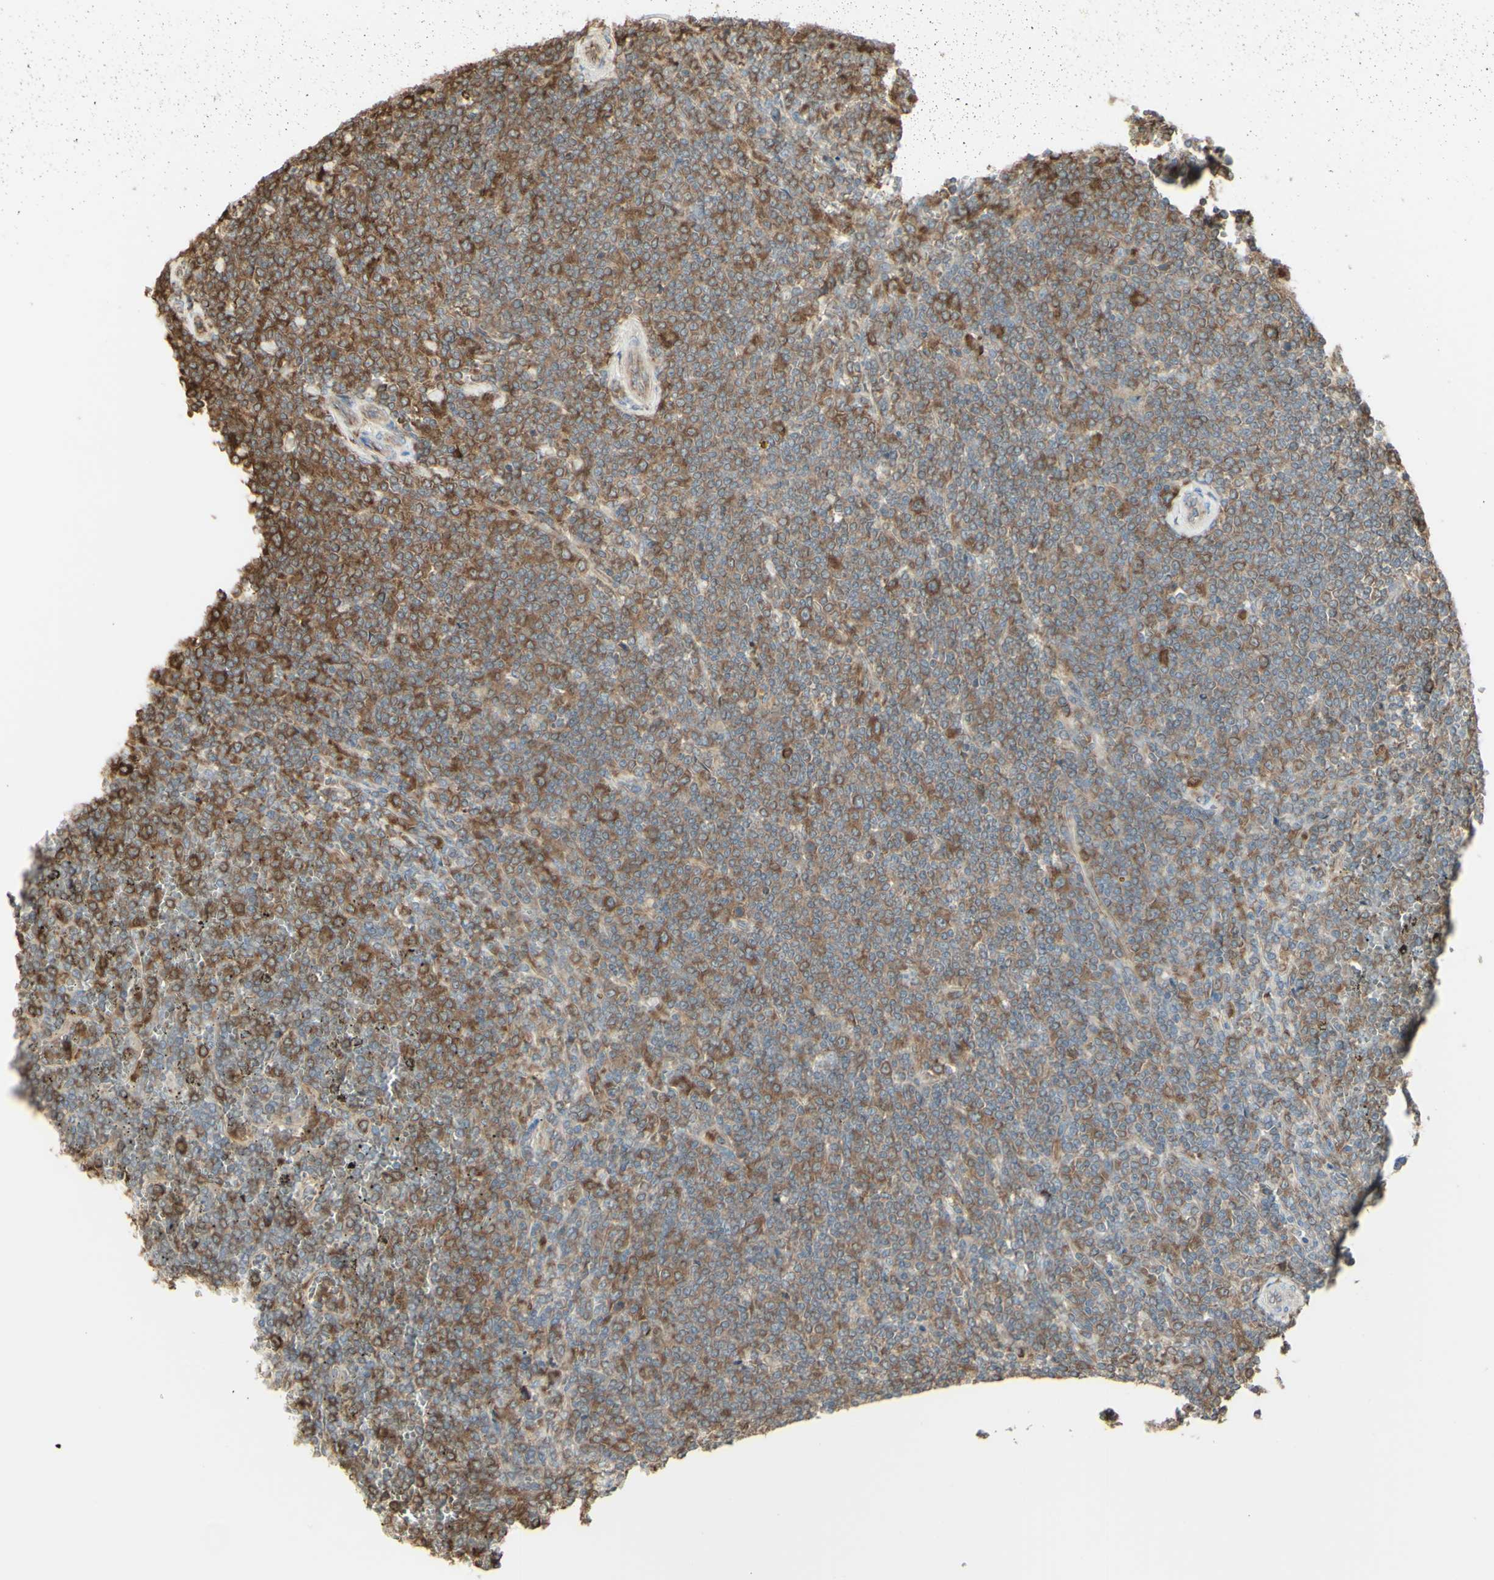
{"staining": {"intensity": "moderate", "quantity": "25%-75%", "location": "cytoplasmic/membranous"}, "tissue": "lymphoma", "cell_type": "Tumor cells", "image_type": "cancer", "snomed": [{"axis": "morphology", "description": "Malignant lymphoma, non-Hodgkin's type, Low grade"}, {"axis": "topography", "description": "Spleen"}], "caption": "Protein staining of malignant lymphoma, non-Hodgkin's type (low-grade) tissue reveals moderate cytoplasmic/membranous expression in approximately 25%-75% of tumor cells.", "gene": "EEF1B2", "patient": {"sex": "female", "age": 19}}